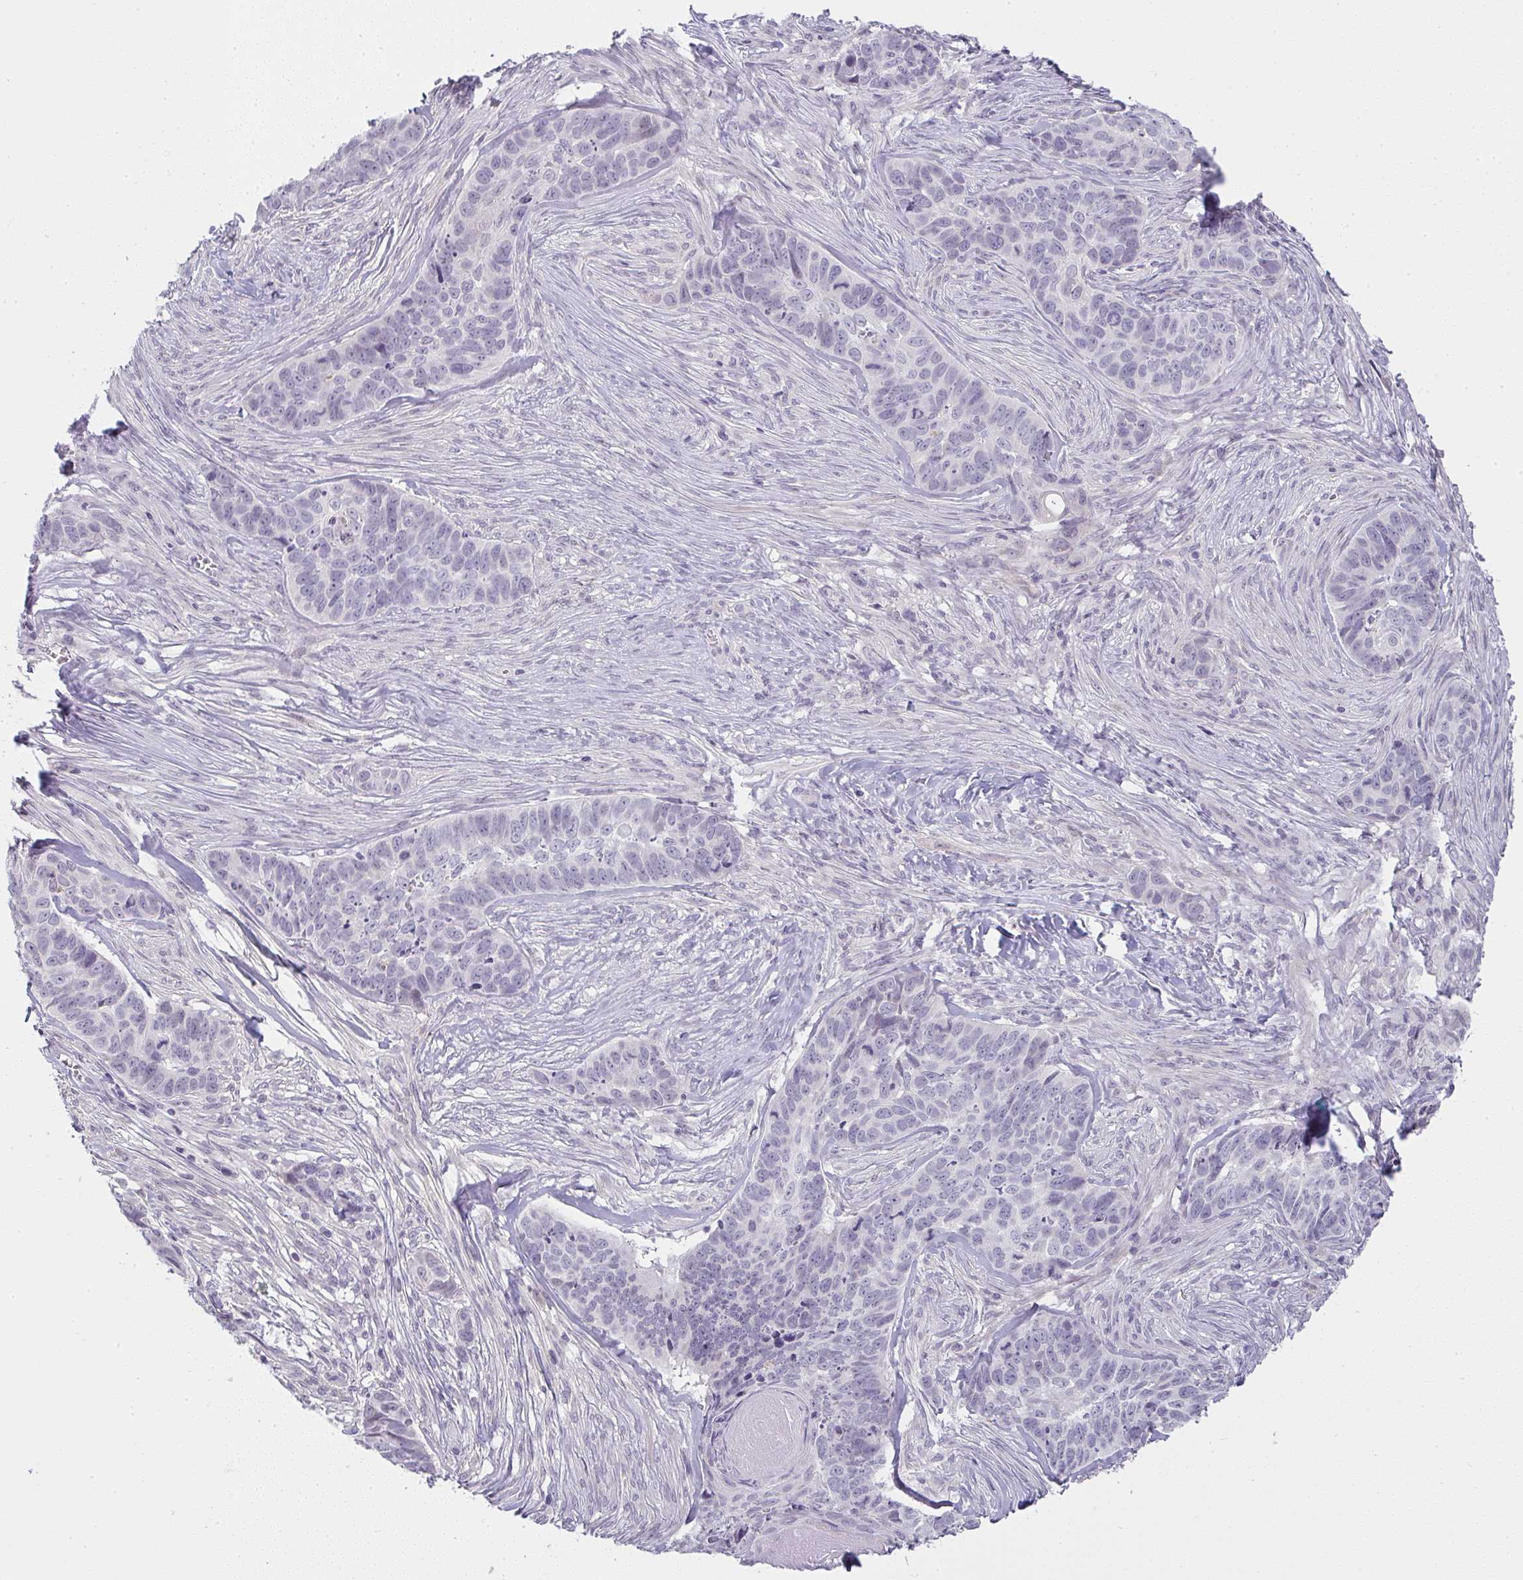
{"staining": {"intensity": "negative", "quantity": "none", "location": "none"}, "tissue": "skin cancer", "cell_type": "Tumor cells", "image_type": "cancer", "snomed": [{"axis": "morphology", "description": "Basal cell carcinoma"}, {"axis": "topography", "description": "Skin"}], "caption": "DAB (3,3'-diaminobenzidine) immunohistochemical staining of human basal cell carcinoma (skin) demonstrates no significant expression in tumor cells. Nuclei are stained in blue.", "gene": "CACNA1S", "patient": {"sex": "female", "age": 82}}